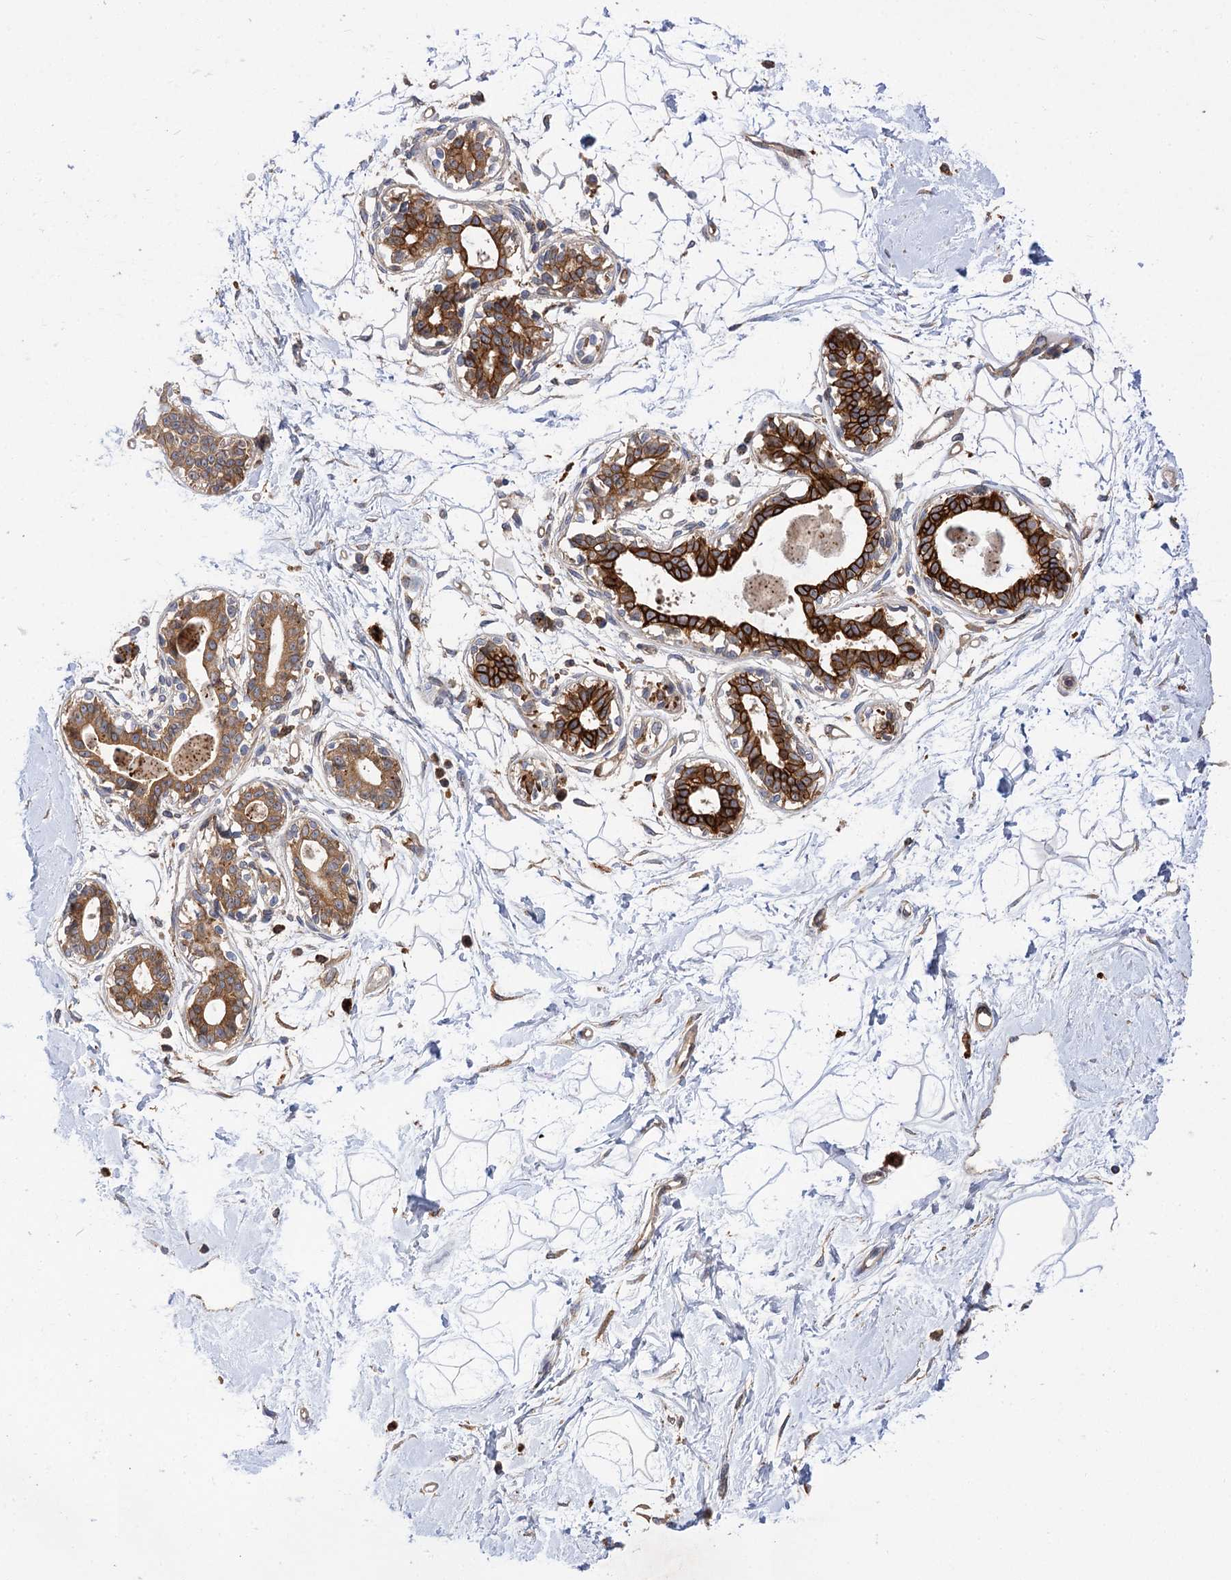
{"staining": {"intensity": "negative", "quantity": "none", "location": "none"}, "tissue": "breast", "cell_type": "Adipocytes", "image_type": "normal", "snomed": [{"axis": "morphology", "description": "Normal tissue, NOS"}, {"axis": "topography", "description": "Breast"}], "caption": "Adipocytes show no significant protein positivity in benign breast.", "gene": "PATL1", "patient": {"sex": "female", "age": 45}}